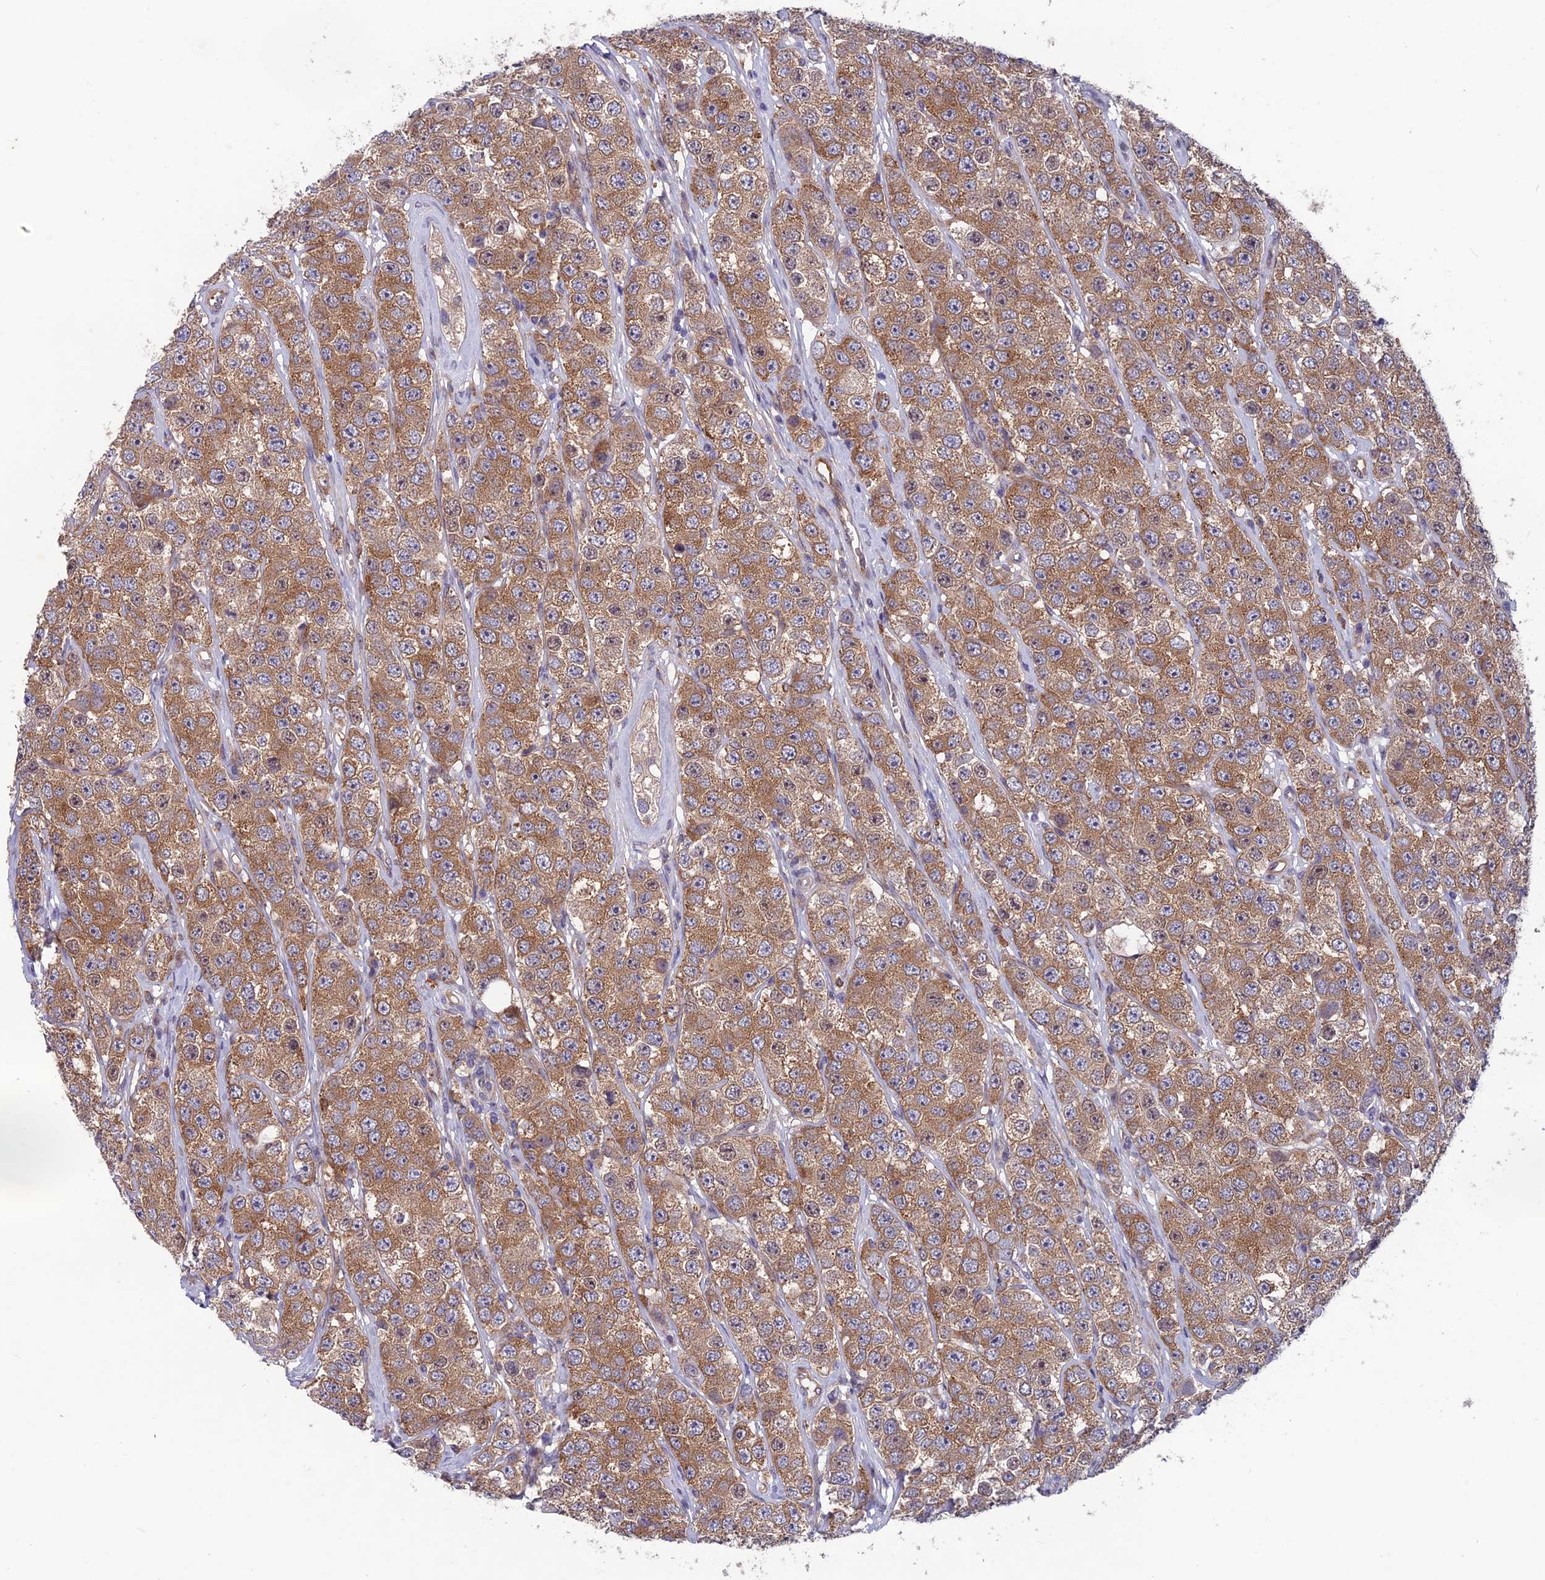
{"staining": {"intensity": "moderate", "quantity": ">75%", "location": "cytoplasmic/membranous"}, "tissue": "testis cancer", "cell_type": "Tumor cells", "image_type": "cancer", "snomed": [{"axis": "morphology", "description": "Seminoma, NOS"}, {"axis": "topography", "description": "Testis"}], "caption": "A brown stain highlights moderate cytoplasmic/membranous staining of a protein in testis cancer tumor cells. (Brightfield microscopy of DAB IHC at high magnification).", "gene": "MAST2", "patient": {"sex": "male", "age": 28}}